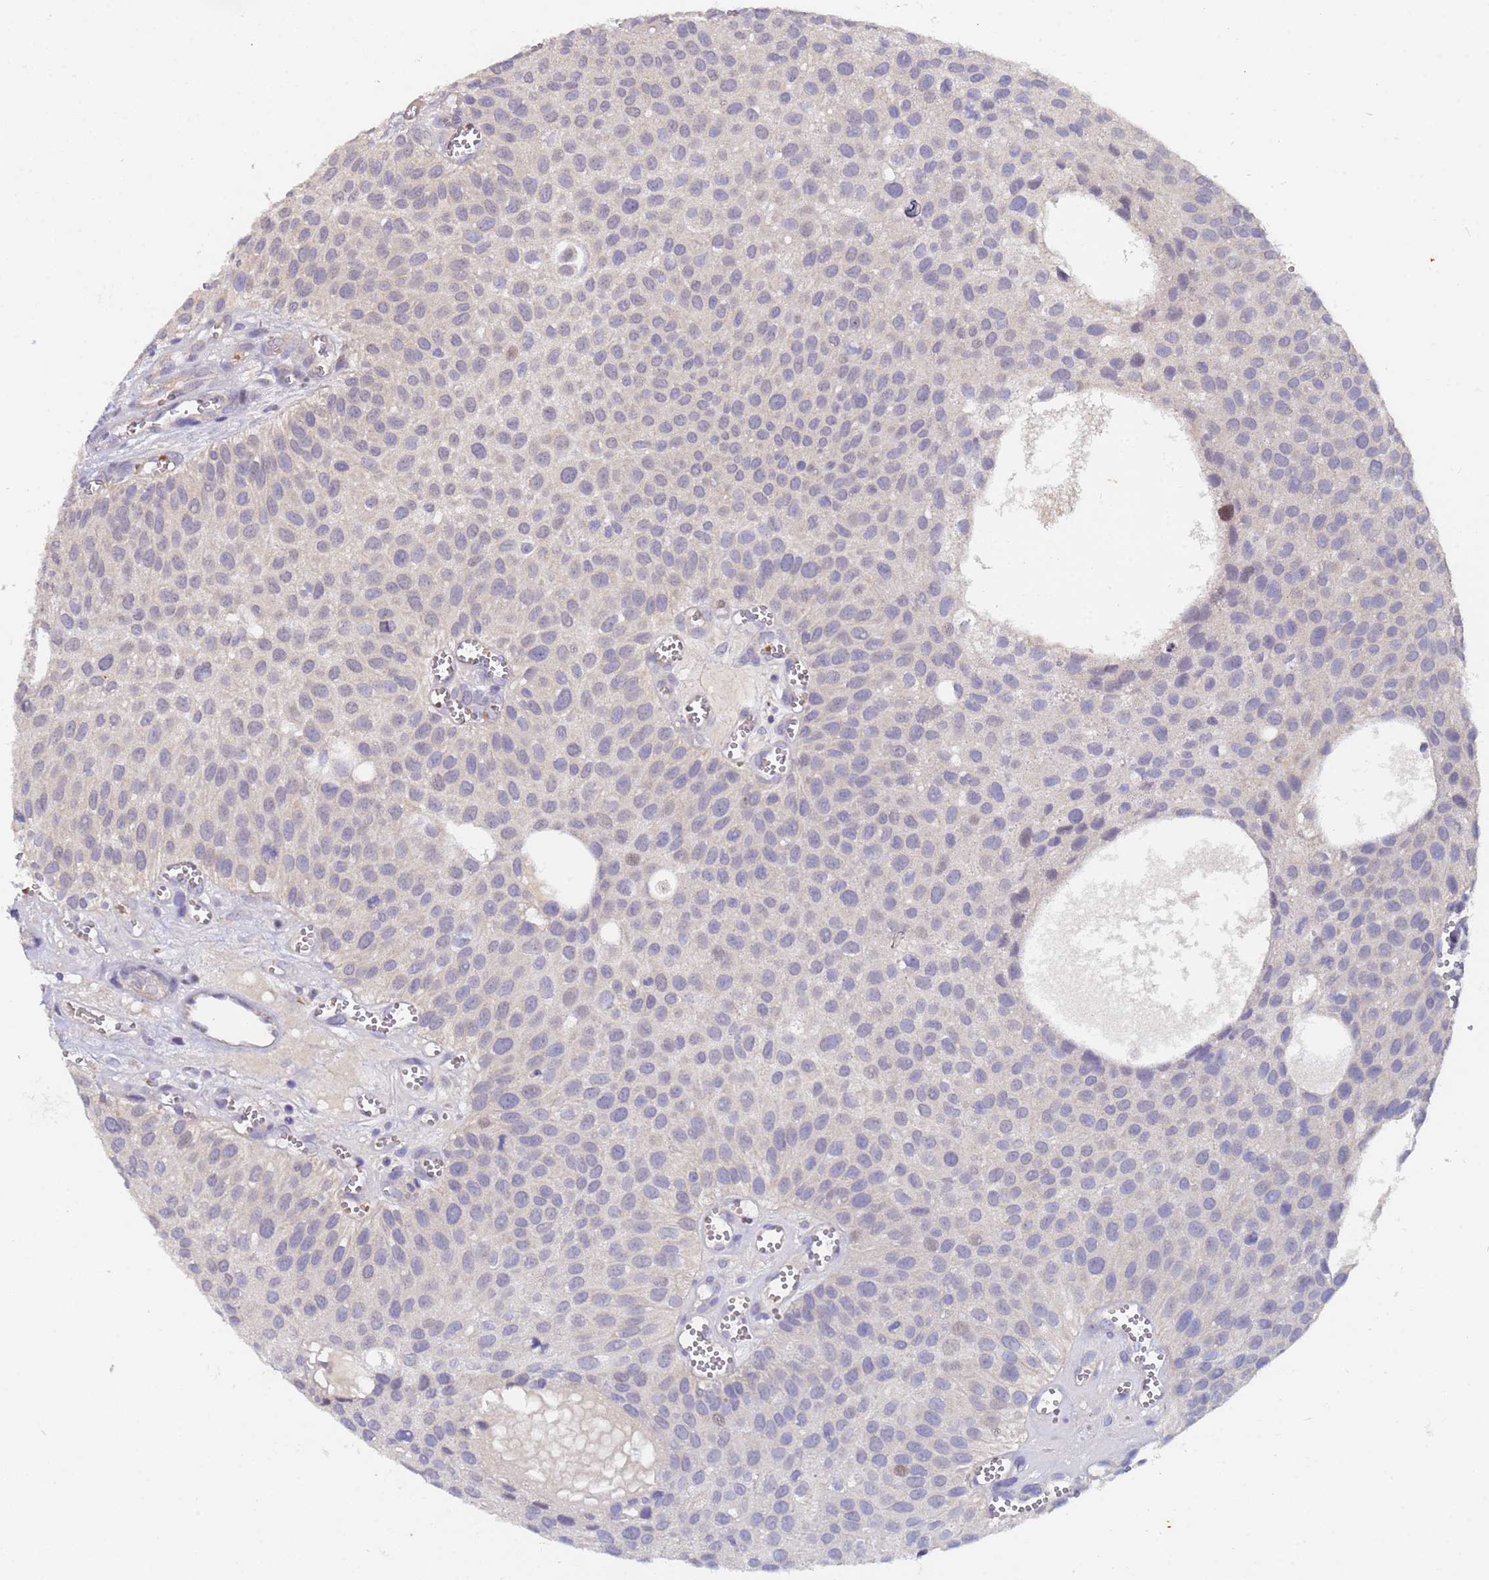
{"staining": {"intensity": "negative", "quantity": "none", "location": "none"}, "tissue": "urothelial cancer", "cell_type": "Tumor cells", "image_type": "cancer", "snomed": [{"axis": "morphology", "description": "Urothelial carcinoma, Low grade"}, {"axis": "topography", "description": "Urinary bladder"}], "caption": "Immunohistochemistry photomicrograph of neoplastic tissue: urothelial carcinoma (low-grade) stained with DAB (3,3'-diaminobenzidine) demonstrates no significant protein expression in tumor cells. Brightfield microscopy of IHC stained with DAB (brown) and hematoxylin (blue), captured at high magnification.", "gene": "IHO1", "patient": {"sex": "male", "age": 88}}